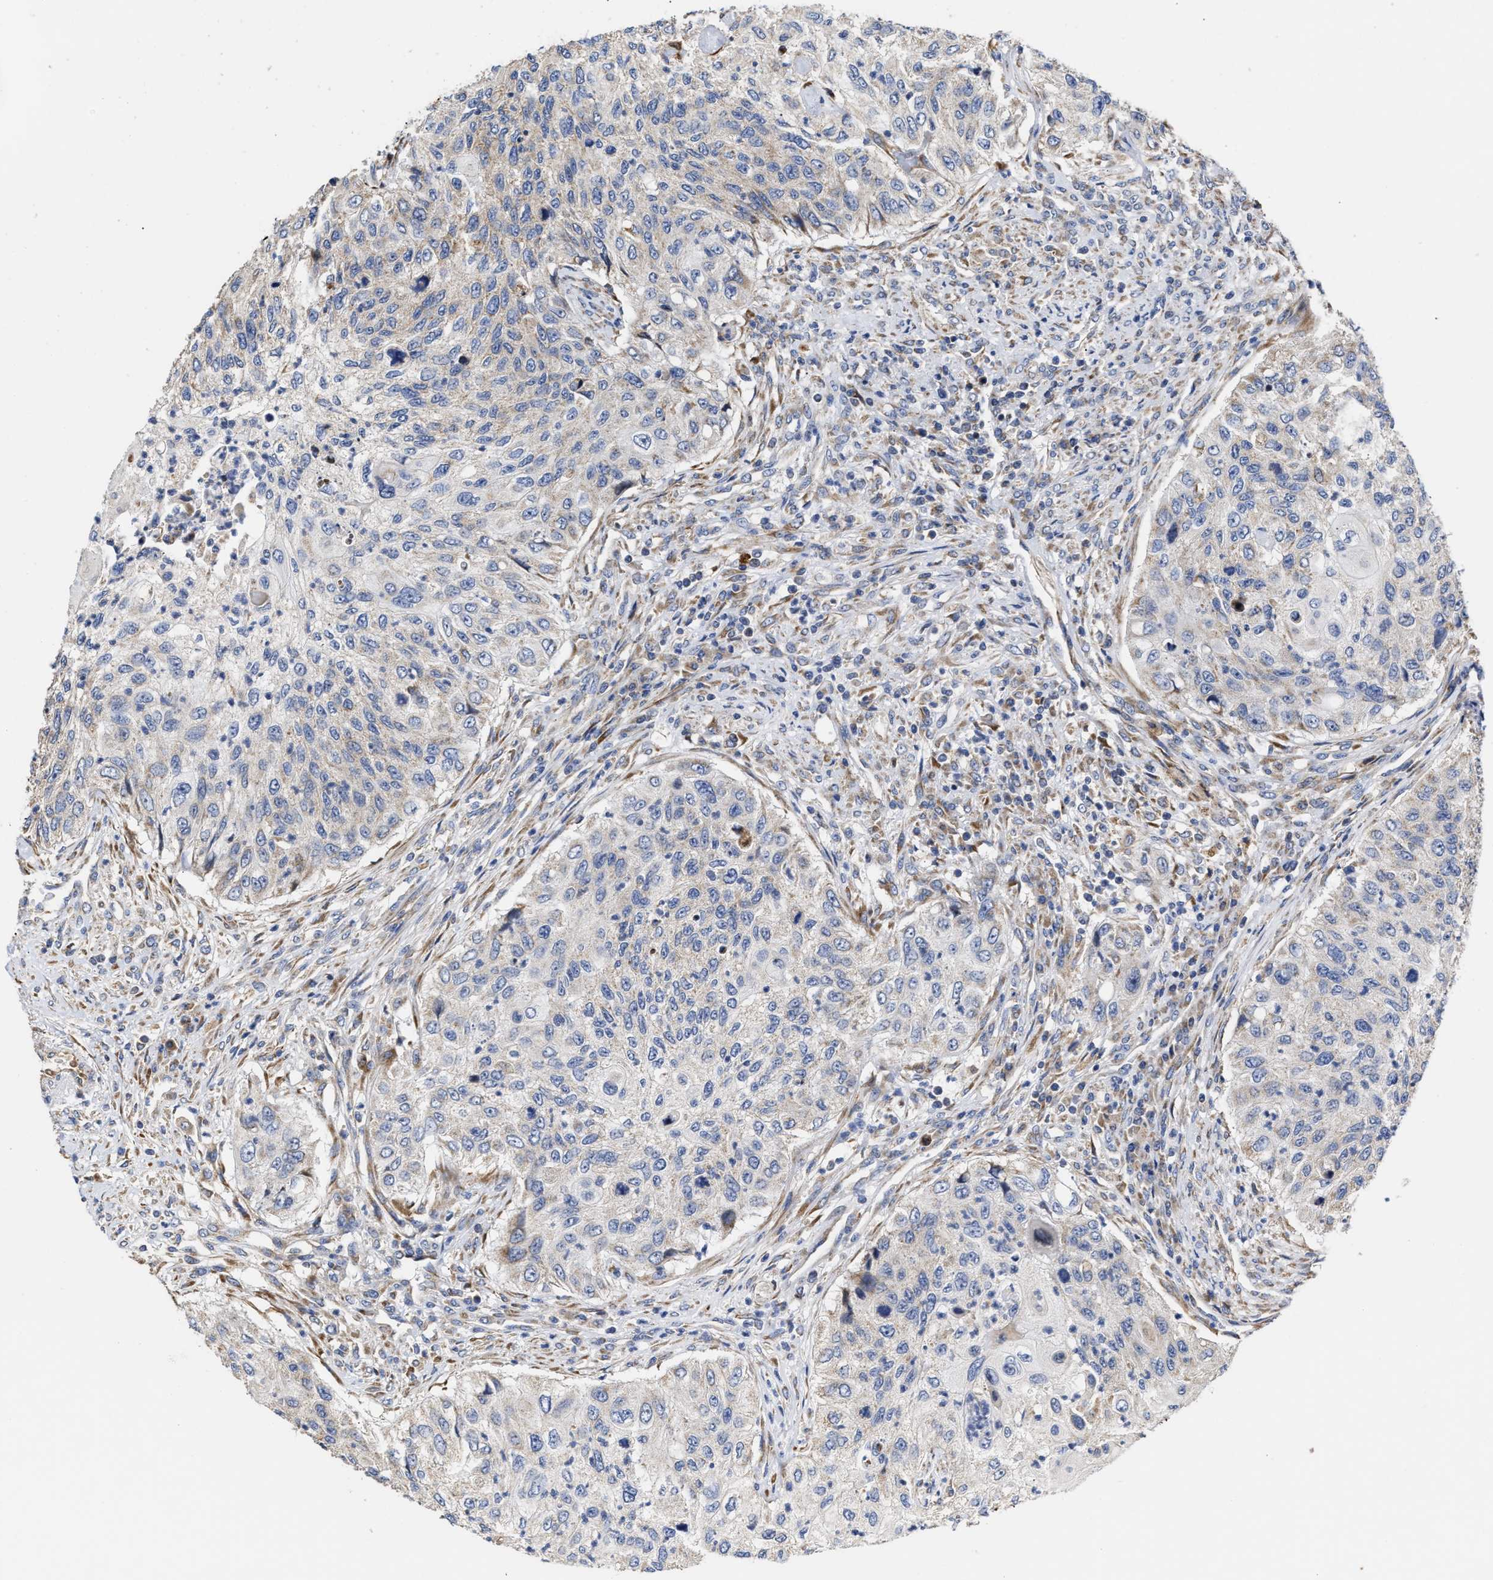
{"staining": {"intensity": "negative", "quantity": "none", "location": "none"}, "tissue": "urothelial cancer", "cell_type": "Tumor cells", "image_type": "cancer", "snomed": [{"axis": "morphology", "description": "Urothelial carcinoma, High grade"}, {"axis": "topography", "description": "Urinary bladder"}], "caption": "Protein analysis of high-grade urothelial carcinoma shows no significant expression in tumor cells.", "gene": "MALSU1", "patient": {"sex": "female", "age": 60}}